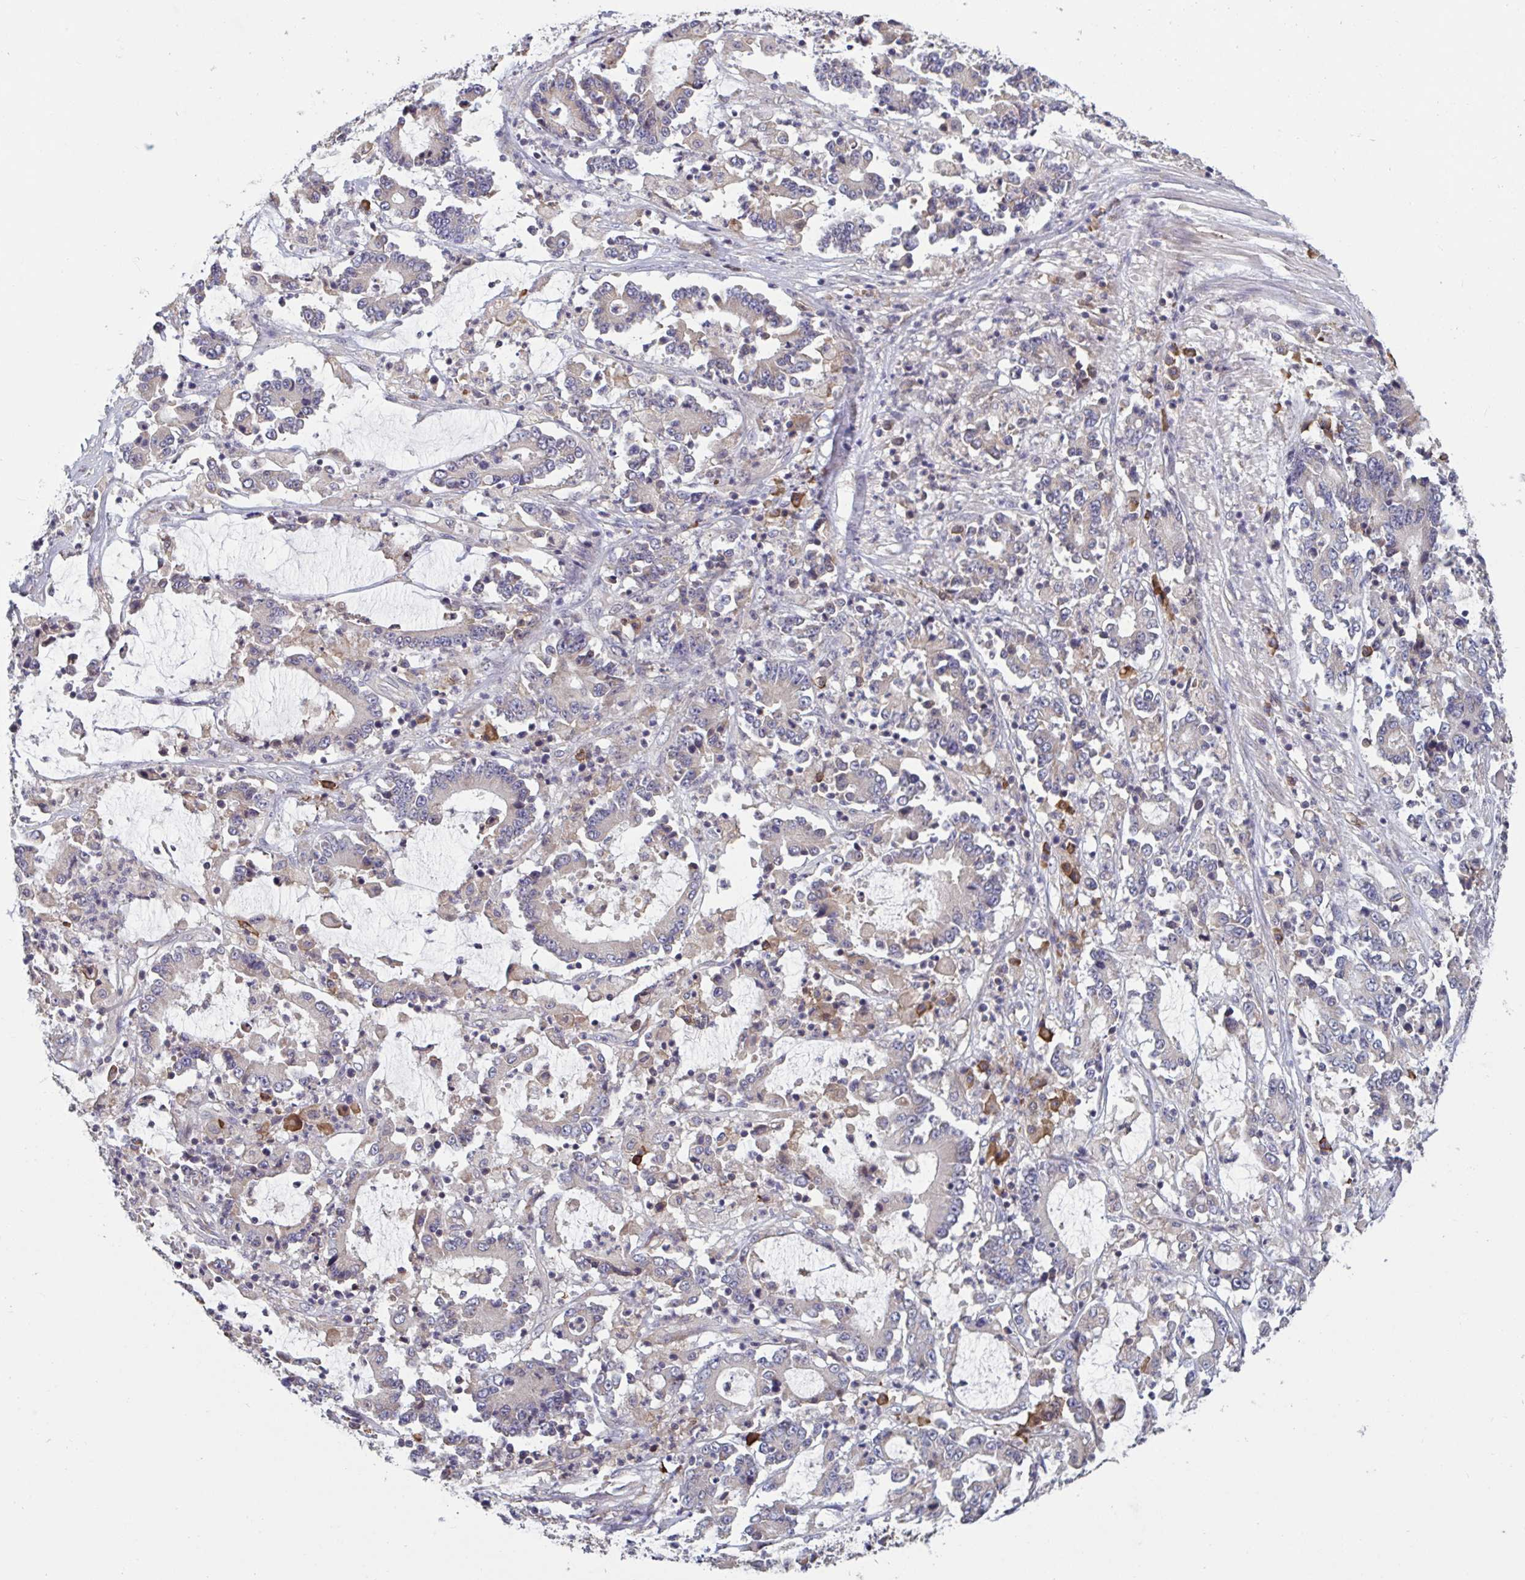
{"staining": {"intensity": "negative", "quantity": "none", "location": "none"}, "tissue": "stomach cancer", "cell_type": "Tumor cells", "image_type": "cancer", "snomed": [{"axis": "morphology", "description": "Adenocarcinoma, NOS"}, {"axis": "topography", "description": "Stomach, upper"}], "caption": "This is a image of IHC staining of stomach cancer, which shows no expression in tumor cells.", "gene": "CD1E", "patient": {"sex": "male", "age": 68}}